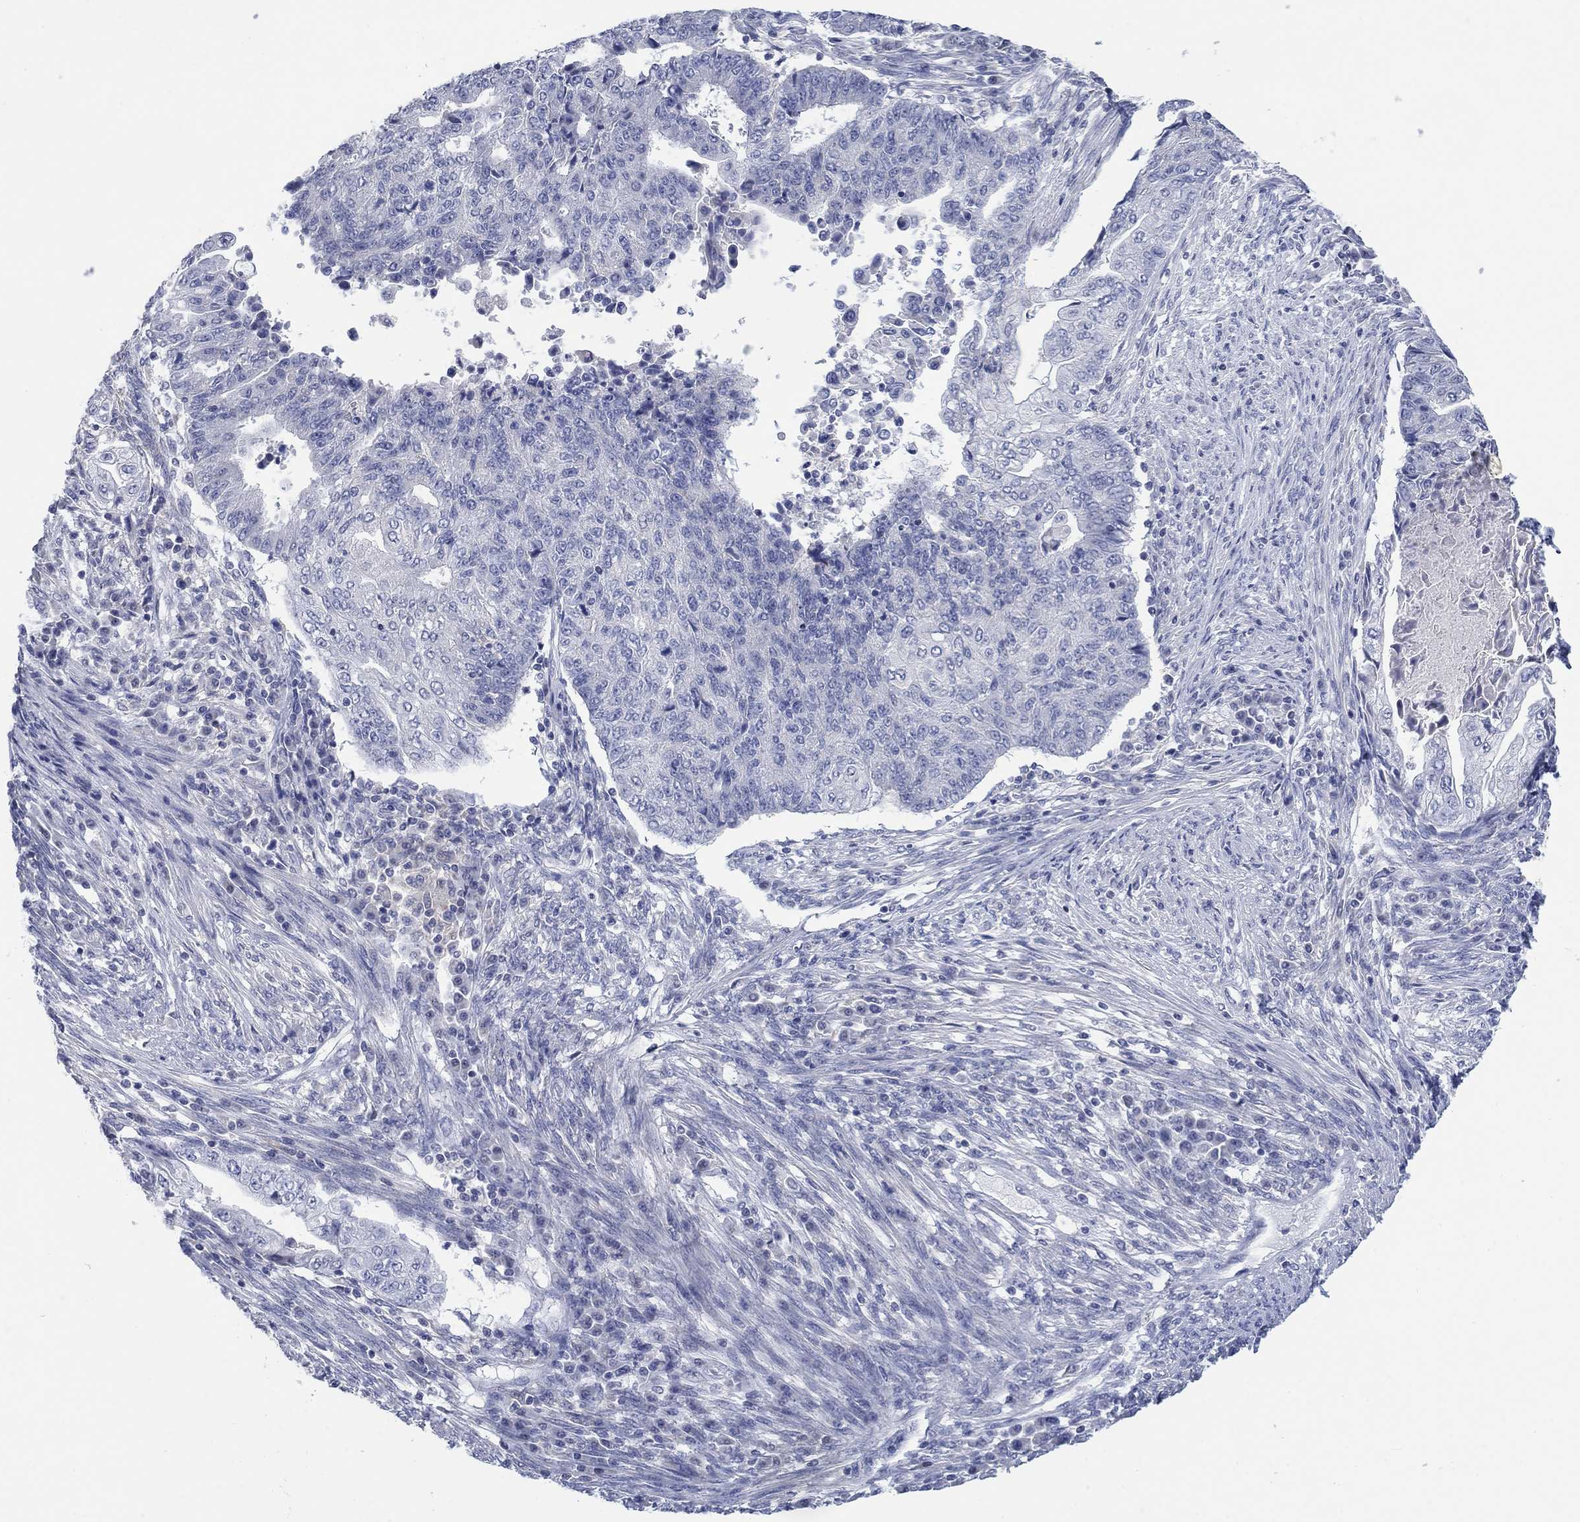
{"staining": {"intensity": "negative", "quantity": "none", "location": "none"}, "tissue": "endometrial cancer", "cell_type": "Tumor cells", "image_type": "cancer", "snomed": [{"axis": "morphology", "description": "Adenocarcinoma, NOS"}, {"axis": "topography", "description": "Uterus"}, {"axis": "topography", "description": "Endometrium"}], "caption": "Immunohistochemistry photomicrograph of endometrial cancer (adenocarcinoma) stained for a protein (brown), which reveals no staining in tumor cells.", "gene": "FER1L6", "patient": {"sex": "female", "age": 54}}